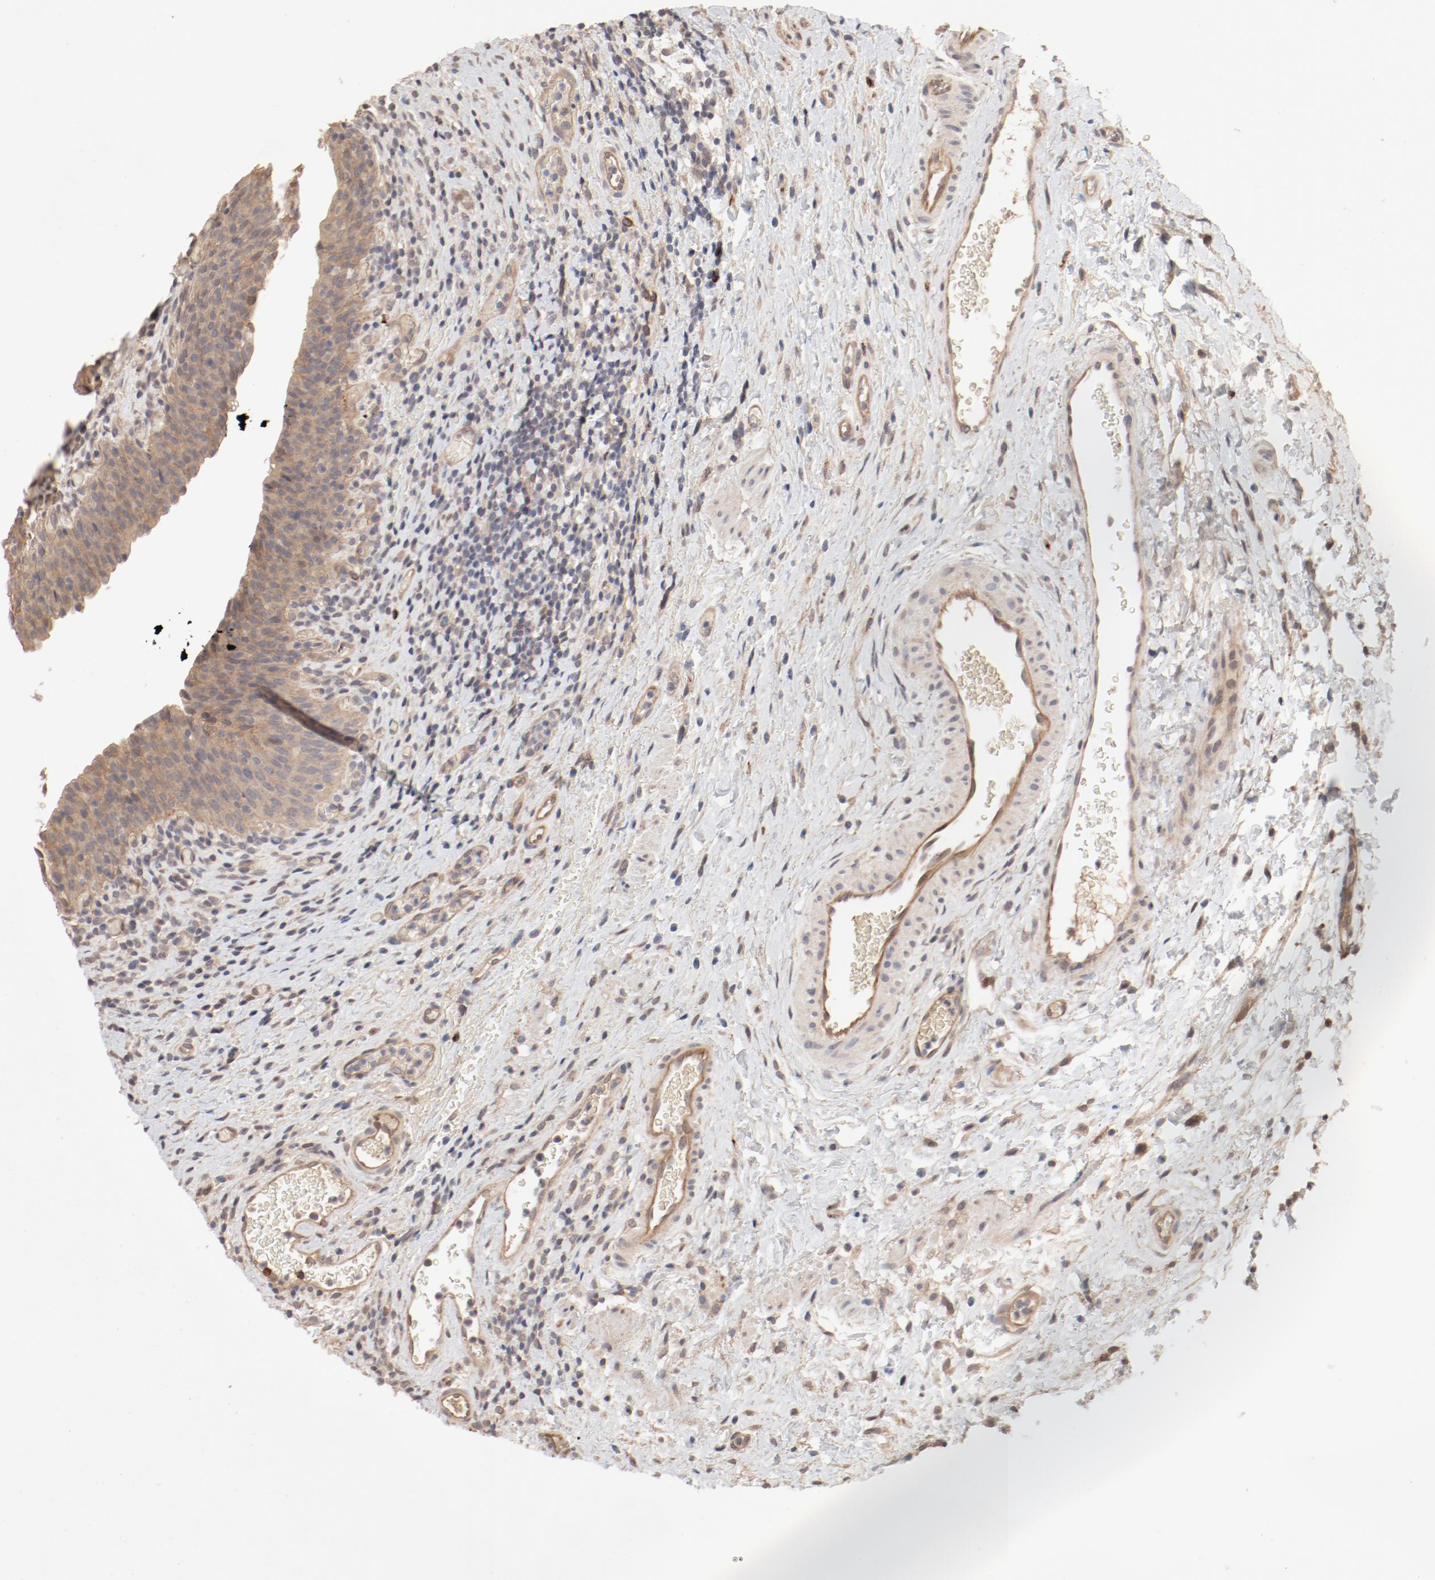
{"staining": {"intensity": "moderate", "quantity": ">75%", "location": "cytoplasmic/membranous"}, "tissue": "urinary bladder", "cell_type": "Urothelial cells", "image_type": "normal", "snomed": [{"axis": "morphology", "description": "Normal tissue, NOS"}, {"axis": "morphology", "description": "Urothelial carcinoma, High grade"}, {"axis": "topography", "description": "Urinary bladder"}], "caption": "This is an image of immunohistochemistry staining of benign urinary bladder, which shows moderate staining in the cytoplasmic/membranous of urothelial cells.", "gene": "IL3RA", "patient": {"sex": "male", "age": 51}}